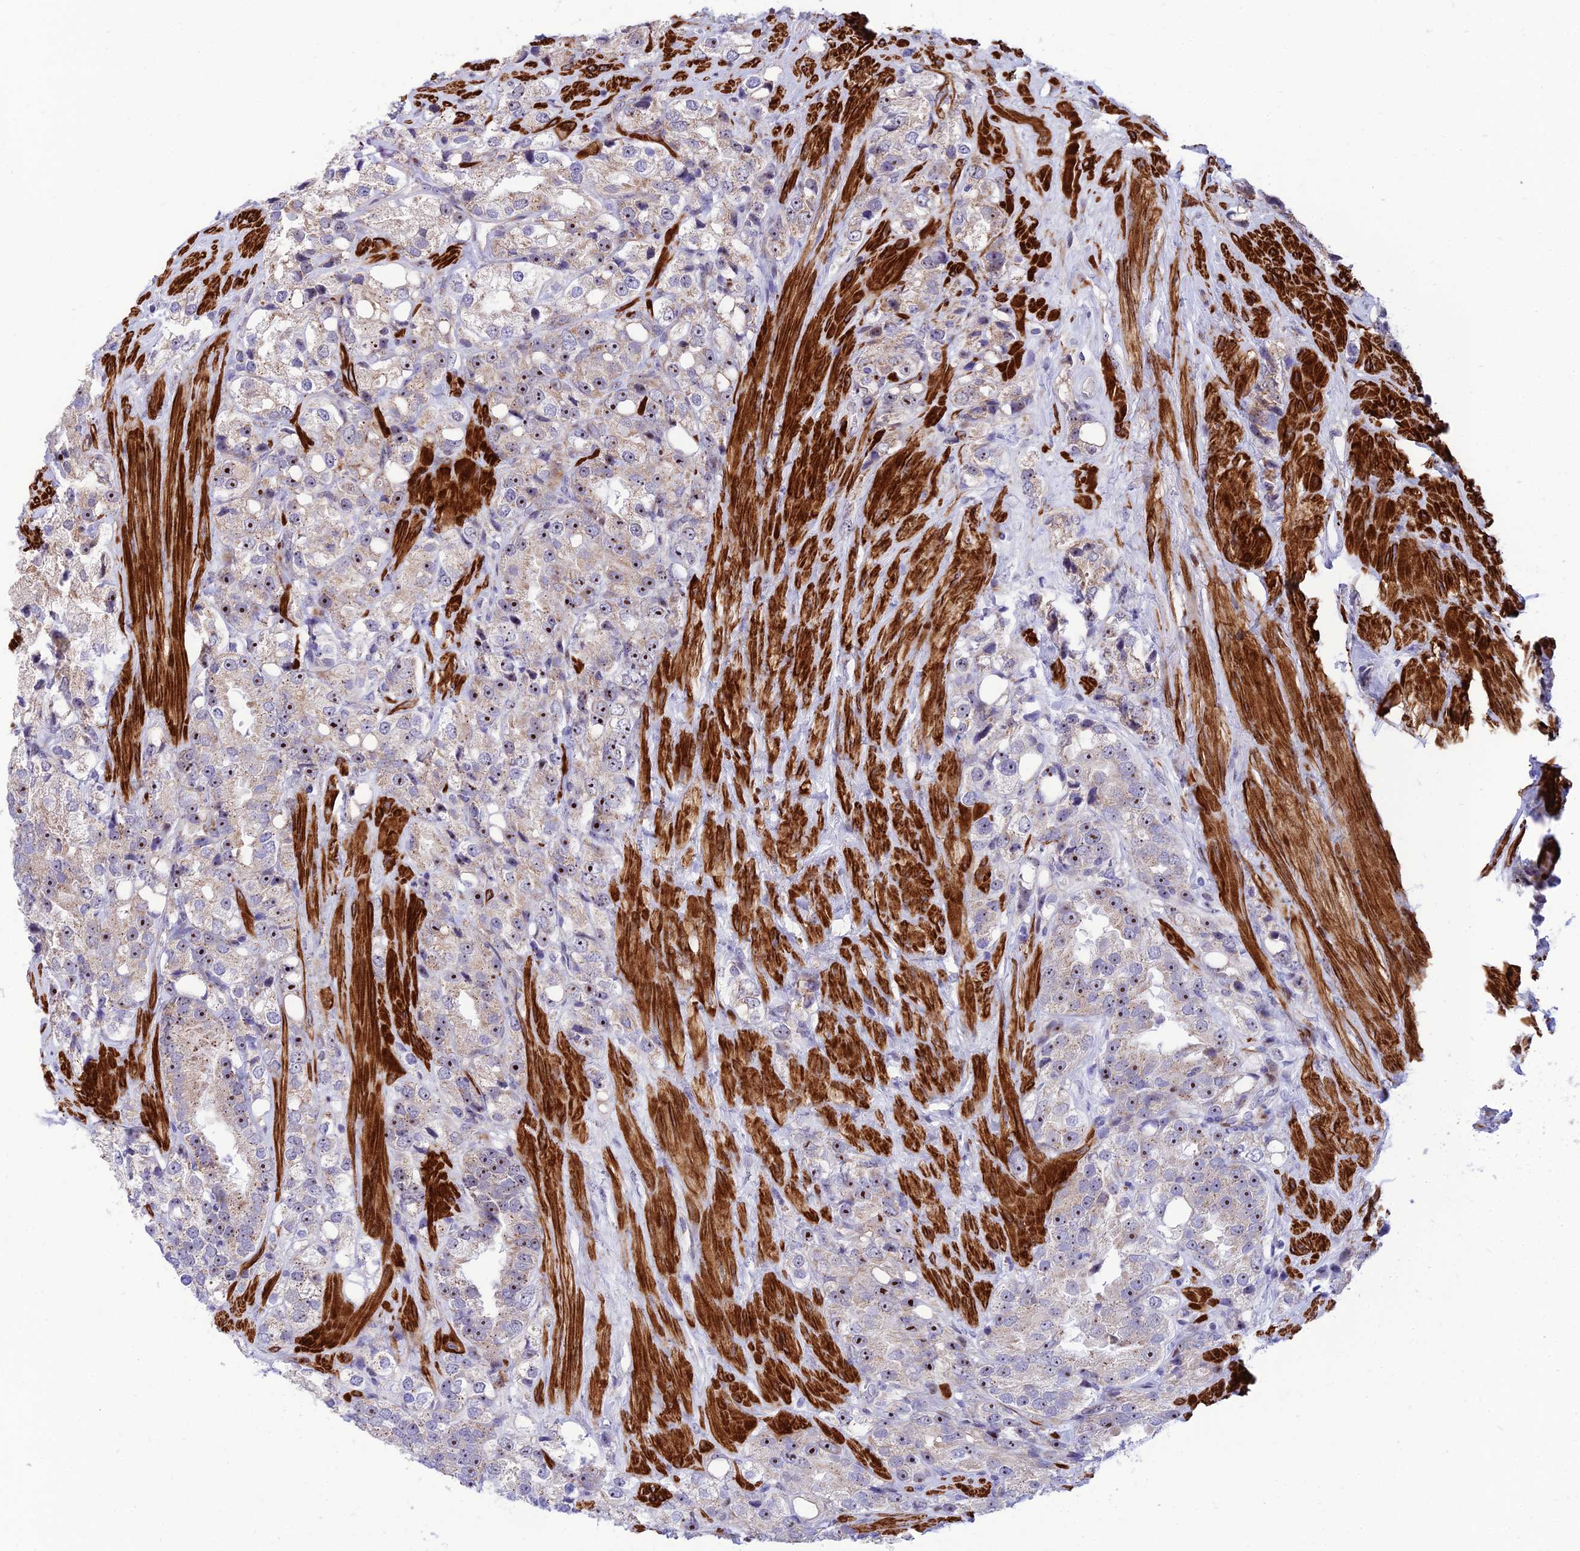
{"staining": {"intensity": "strong", "quantity": "<25%", "location": "nuclear"}, "tissue": "prostate cancer", "cell_type": "Tumor cells", "image_type": "cancer", "snomed": [{"axis": "morphology", "description": "Adenocarcinoma, NOS"}, {"axis": "topography", "description": "Prostate"}], "caption": "The micrograph shows staining of prostate cancer (adenocarcinoma), revealing strong nuclear protein staining (brown color) within tumor cells.", "gene": "KBTBD7", "patient": {"sex": "male", "age": 79}}